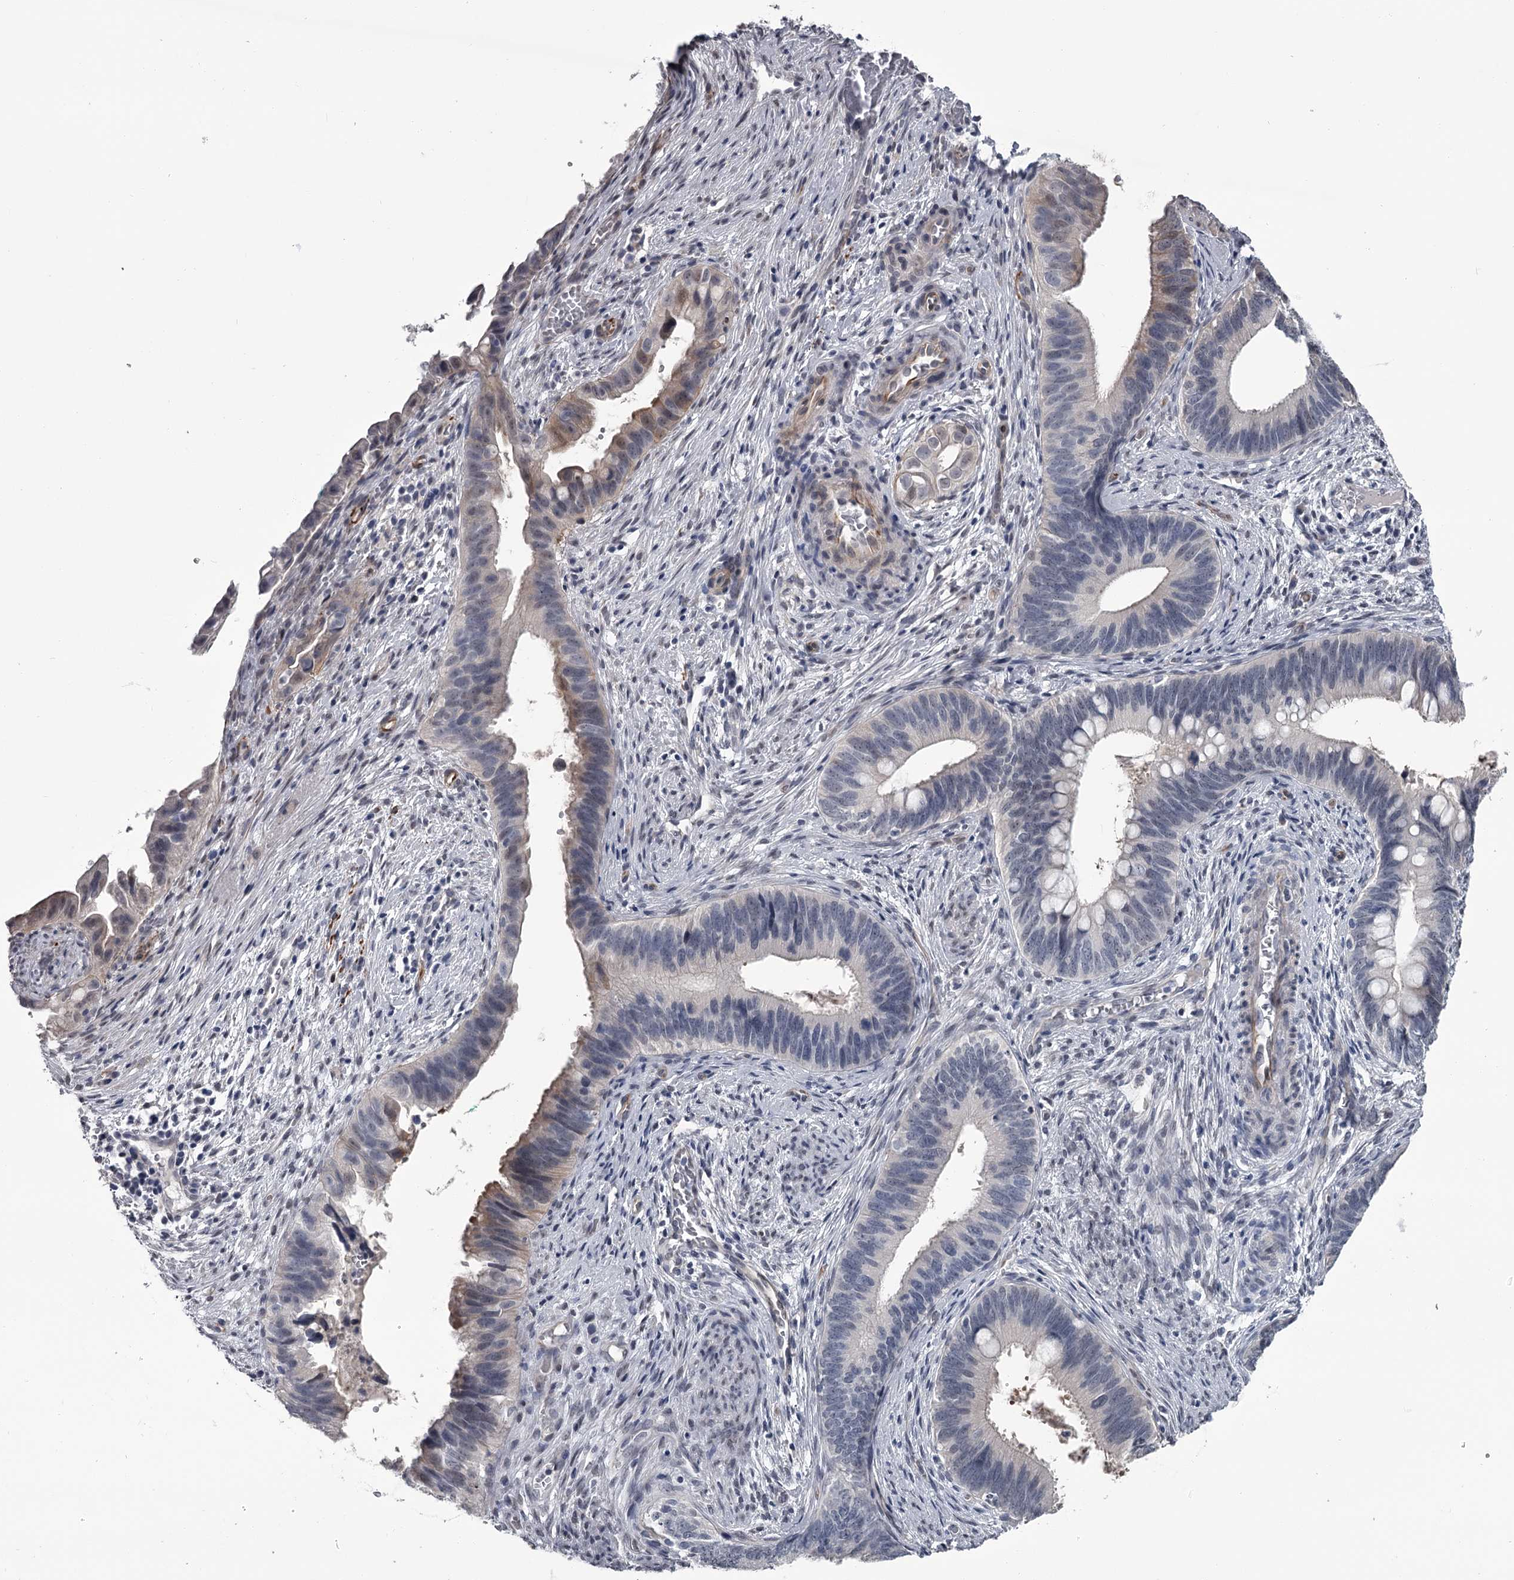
{"staining": {"intensity": "weak", "quantity": "<25%", "location": "cytoplasmic/membranous"}, "tissue": "cervical cancer", "cell_type": "Tumor cells", "image_type": "cancer", "snomed": [{"axis": "morphology", "description": "Adenocarcinoma, NOS"}, {"axis": "topography", "description": "Cervix"}], "caption": "High magnification brightfield microscopy of cervical cancer (adenocarcinoma) stained with DAB (3,3'-diaminobenzidine) (brown) and counterstained with hematoxylin (blue): tumor cells show no significant positivity. (Immunohistochemistry, brightfield microscopy, high magnification).", "gene": "PRPF40B", "patient": {"sex": "female", "age": 42}}